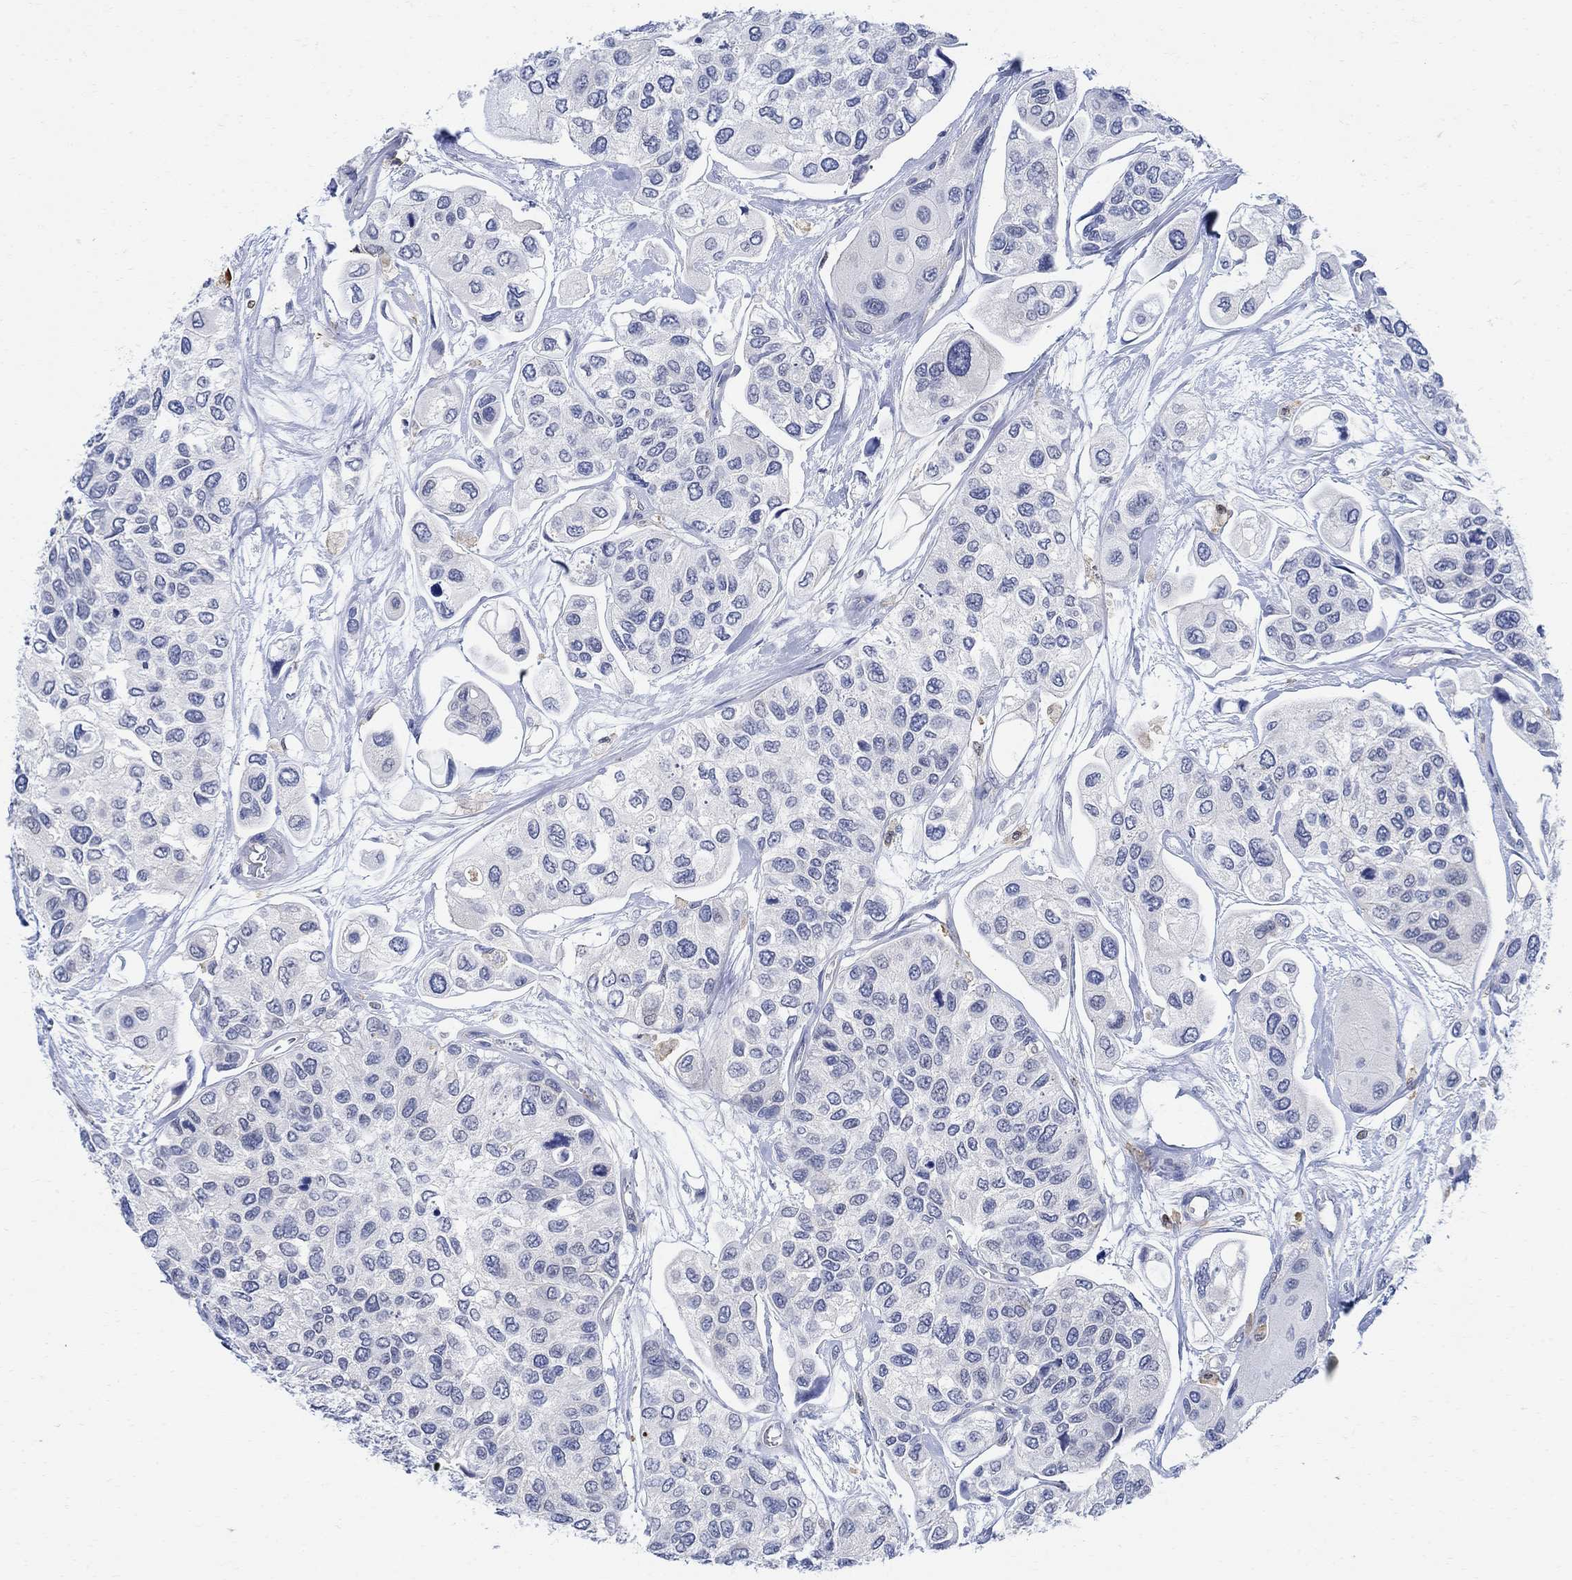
{"staining": {"intensity": "negative", "quantity": "none", "location": "none"}, "tissue": "urothelial cancer", "cell_type": "Tumor cells", "image_type": "cancer", "snomed": [{"axis": "morphology", "description": "Urothelial carcinoma, High grade"}, {"axis": "topography", "description": "Urinary bladder"}], "caption": "Immunohistochemistry (IHC) histopathology image of human urothelial carcinoma (high-grade) stained for a protein (brown), which reveals no positivity in tumor cells. (Brightfield microscopy of DAB (3,3'-diaminobenzidine) immunohistochemistry (IHC) at high magnification).", "gene": "PHF21B", "patient": {"sex": "male", "age": 77}}